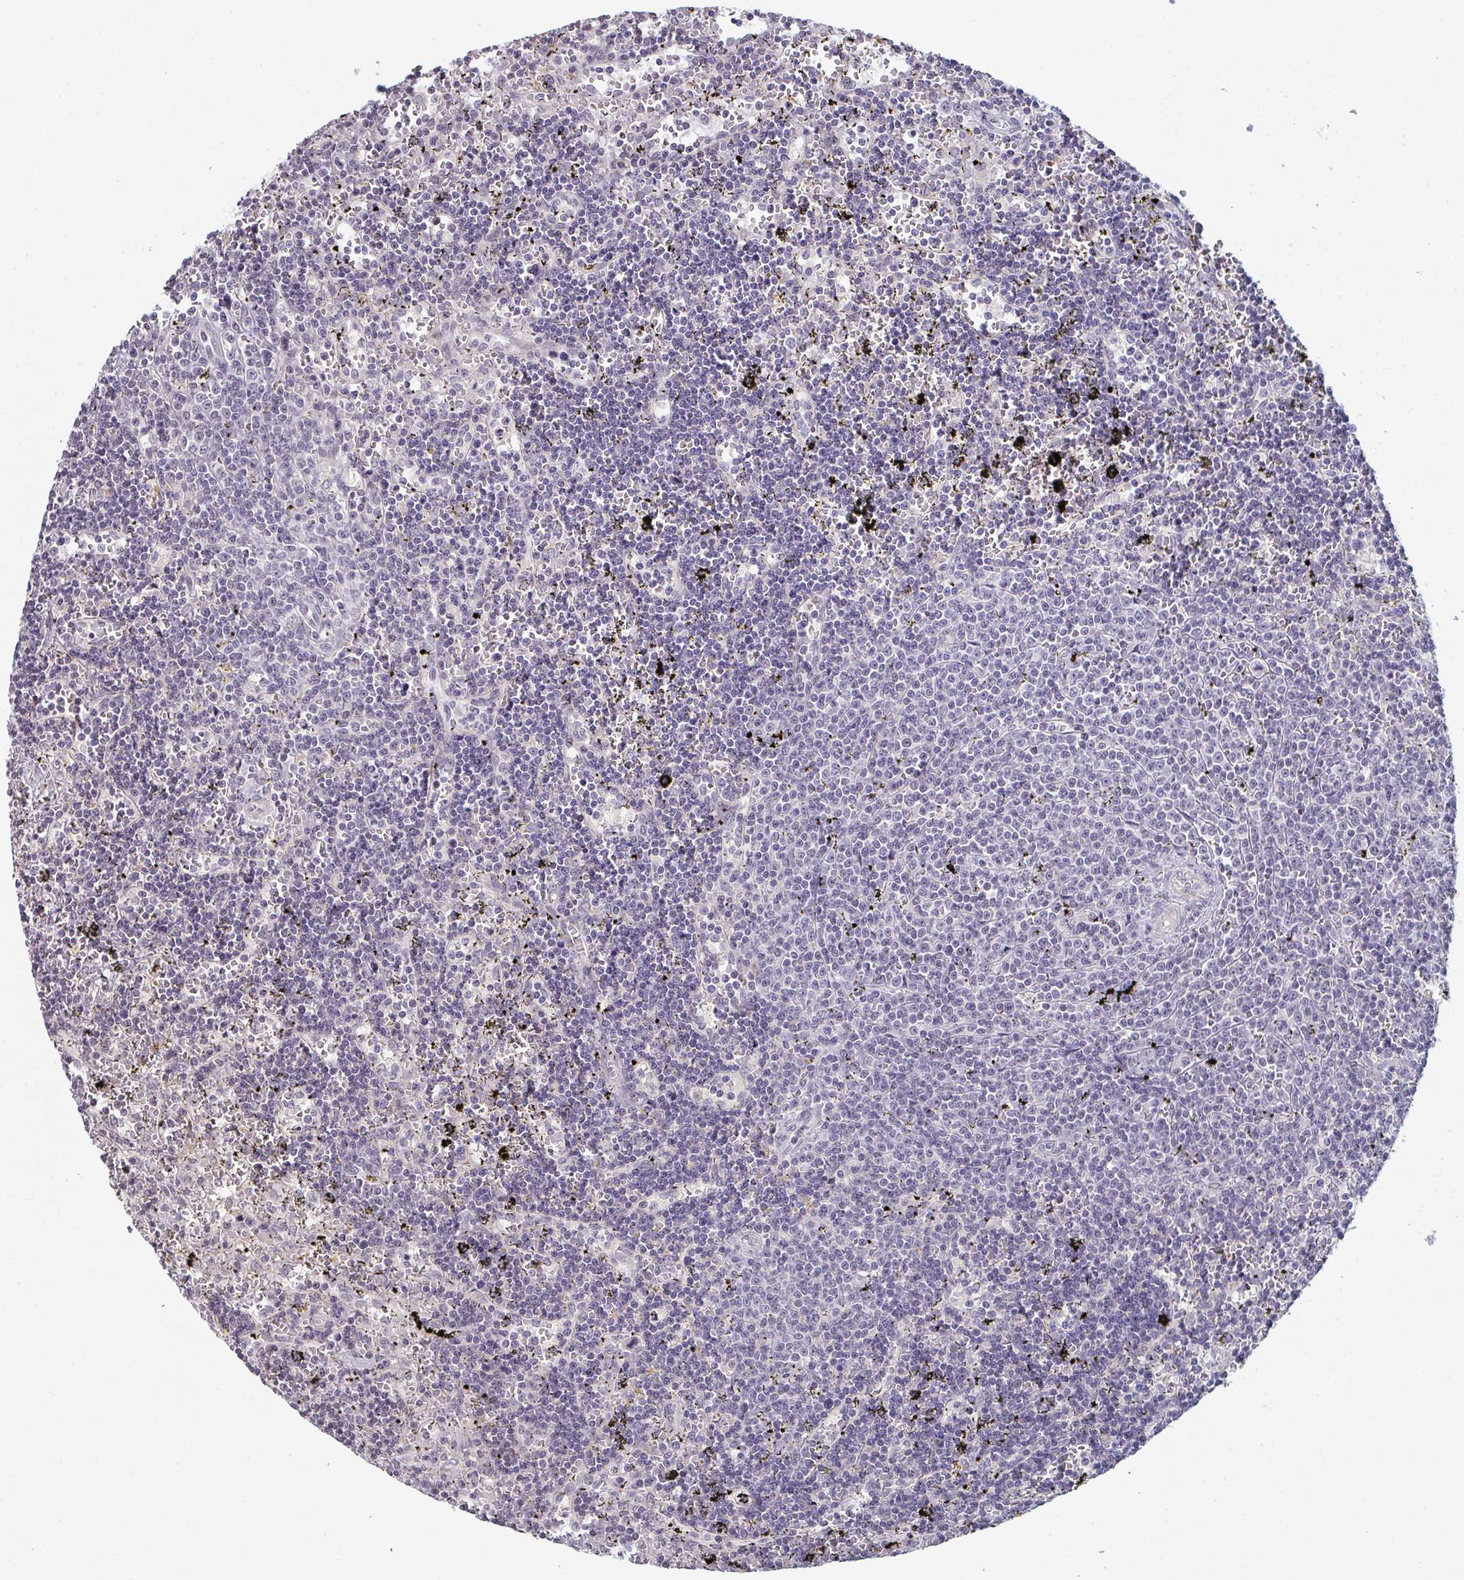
{"staining": {"intensity": "negative", "quantity": "none", "location": "none"}, "tissue": "lymphoma", "cell_type": "Tumor cells", "image_type": "cancer", "snomed": [{"axis": "morphology", "description": "Malignant lymphoma, non-Hodgkin's type, Low grade"}, {"axis": "topography", "description": "Spleen"}], "caption": "Low-grade malignant lymphoma, non-Hodgkin's type was stained to show a protein in brown. There is no significant staining in tumor cells.", "gene": "ZNF214", "patient": {"sex": "male", "age": 60}}